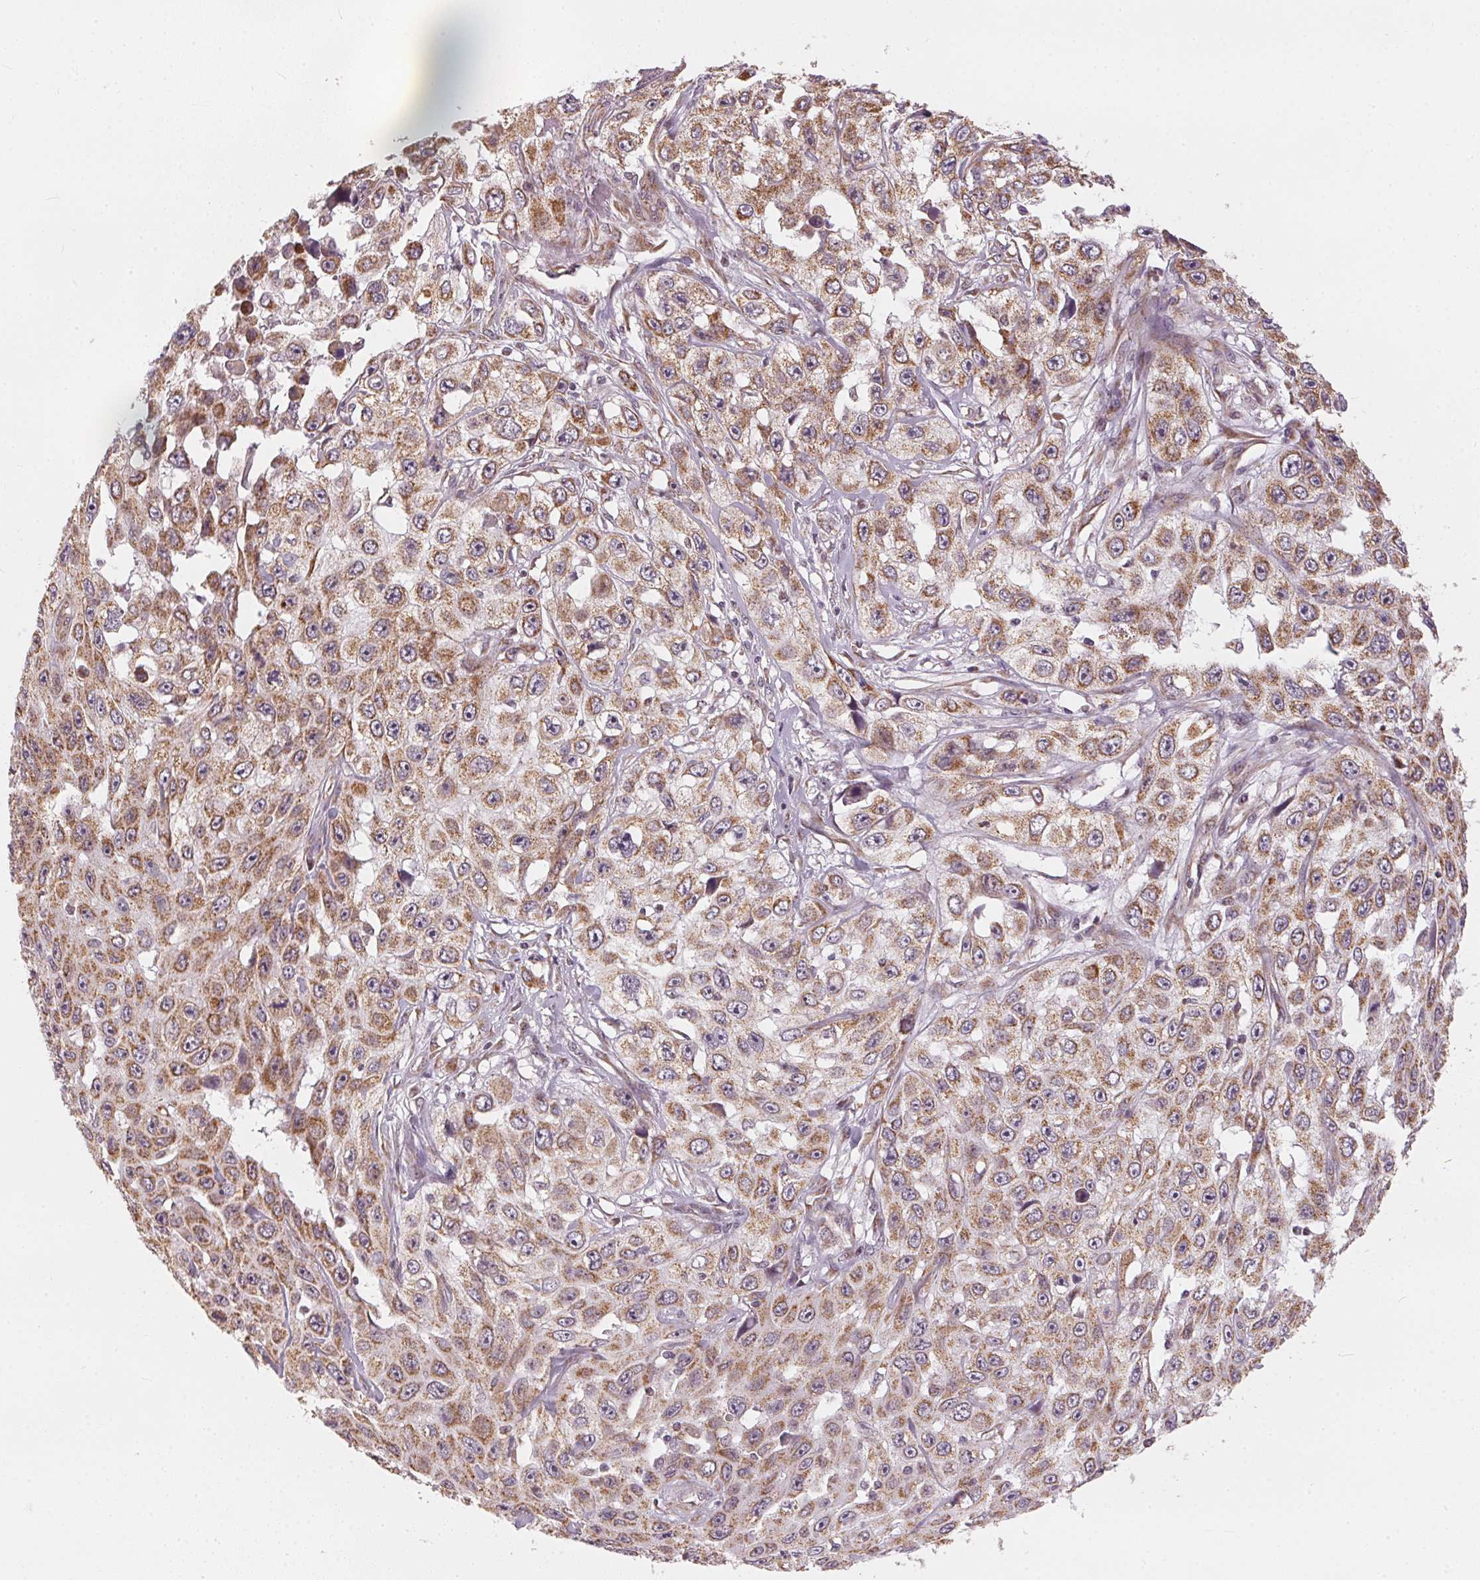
{"staining": {"intensity": "moderate", "quantity": ">75%", "location": "cytoplasmic/membranous"}, "tissue": "skin cancer", "cell_type": "Tumor cells", "image_type": "cancer", "snomed": [{"axis": "morphology", "description": "Squamous cell carcinoma, NOS"}, {"axis": "topography", "description": "Skin"}], "caption": "Immunohistochemistry histopathology image of neoplastic tissue: skin cancer stained using immunohistochemistry exhibits medium levels of moderate protein expression localized specifically in the cytoplasmic/membranous of tumor cells, appearing as a cytoplasmic/membranous brown color.", "gene": "MATCAP1", "patient": {"sex": "male", "age": 82}}